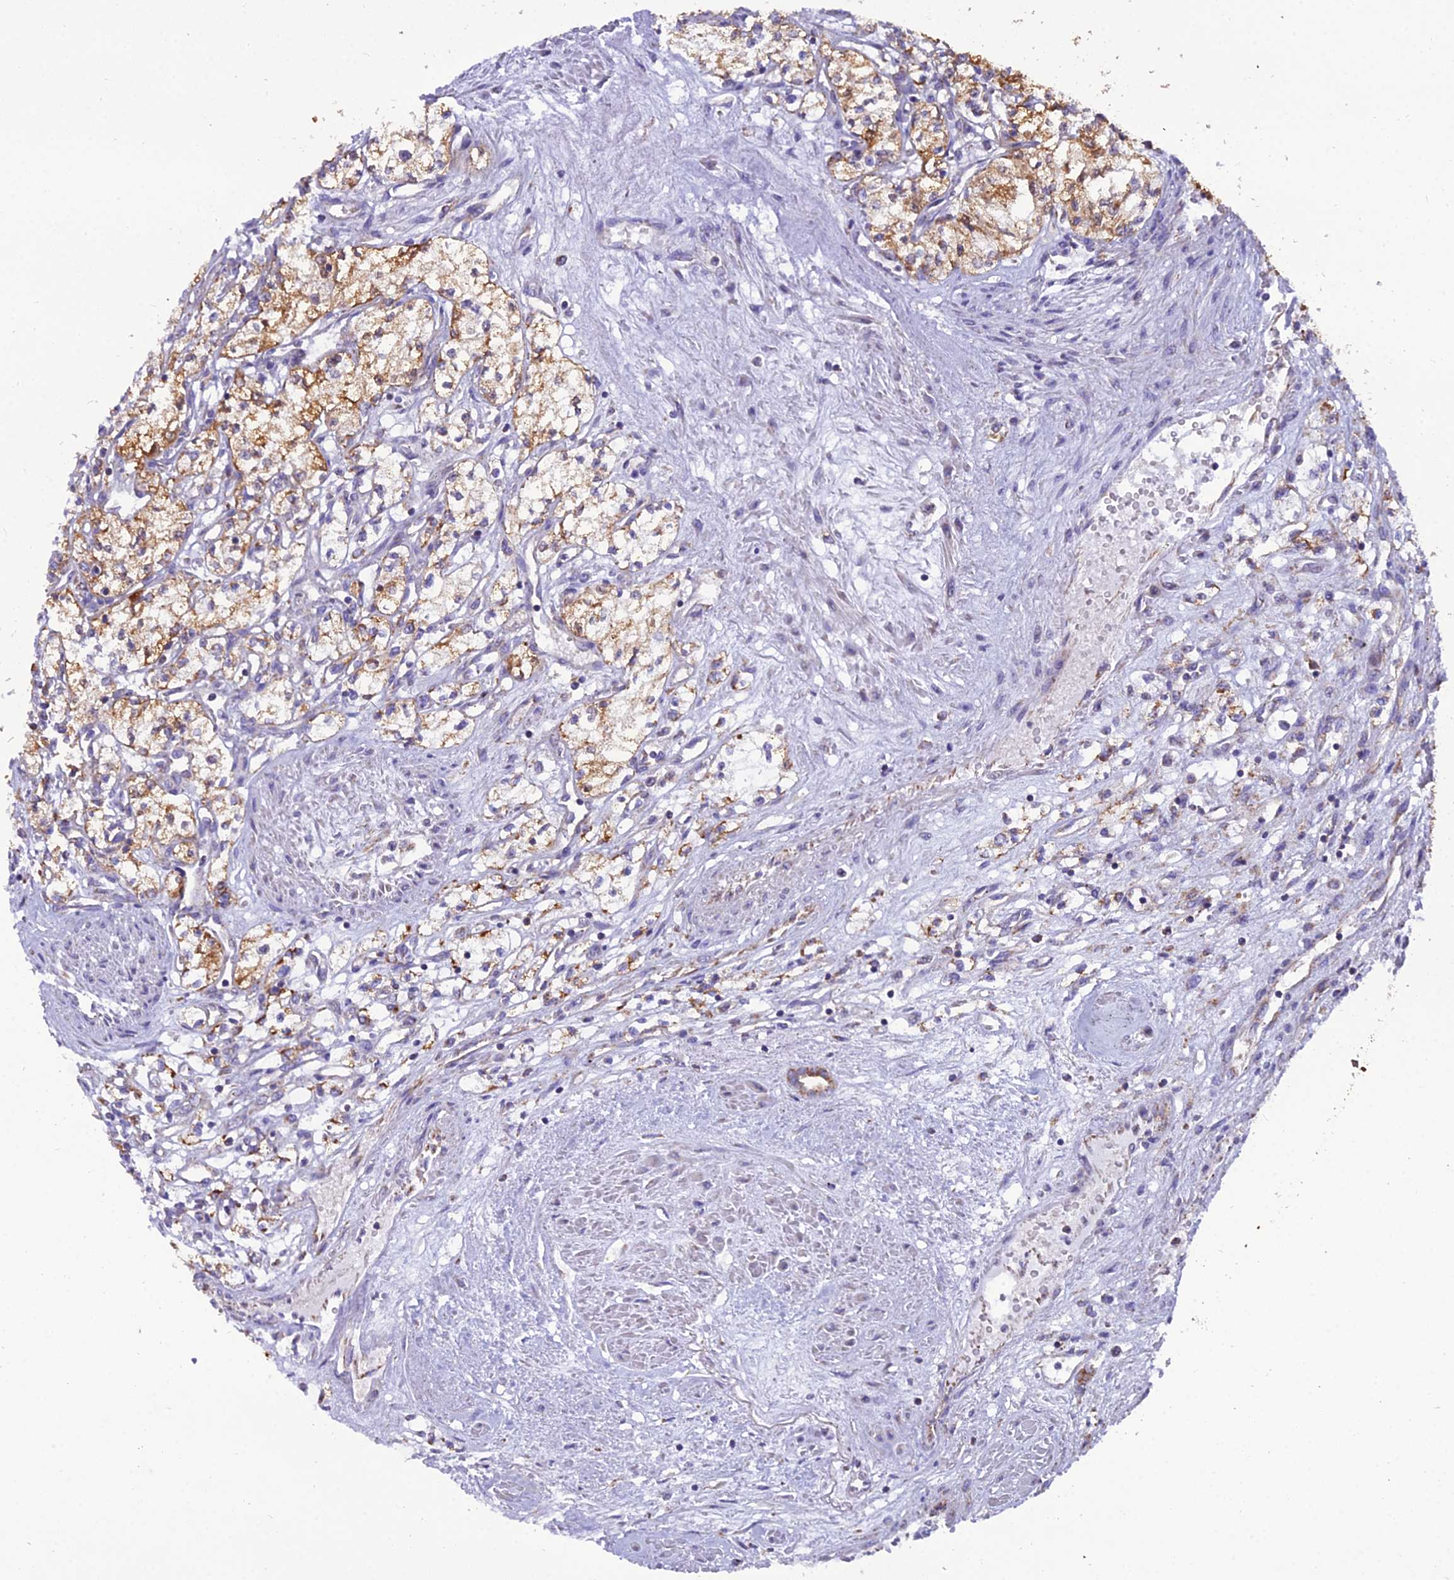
{"staining": {"intensity": "strong", "quantity": "25%-75%", "location": "cytoplasmic/membranous"}, "tissue": "renal cancer", "cell_type": "Tumor cells", "image_type": "cancer", "snomed": [{"axis": "morphology", "description": "Adenocarcinoma, NOS"}, {"axis": "topography", "description": "Kidney"}], "caption": "DAB (3,3'-diaminobenzidine) immunohistochemical staining of human renal cancer (adenocarcinoma) shows strong cytoplasmic/membranous protein staining in approximately 25%-75% of tumor cells.", "gene": "GPD1", "patient": {"sex": "male", "age": 59}}